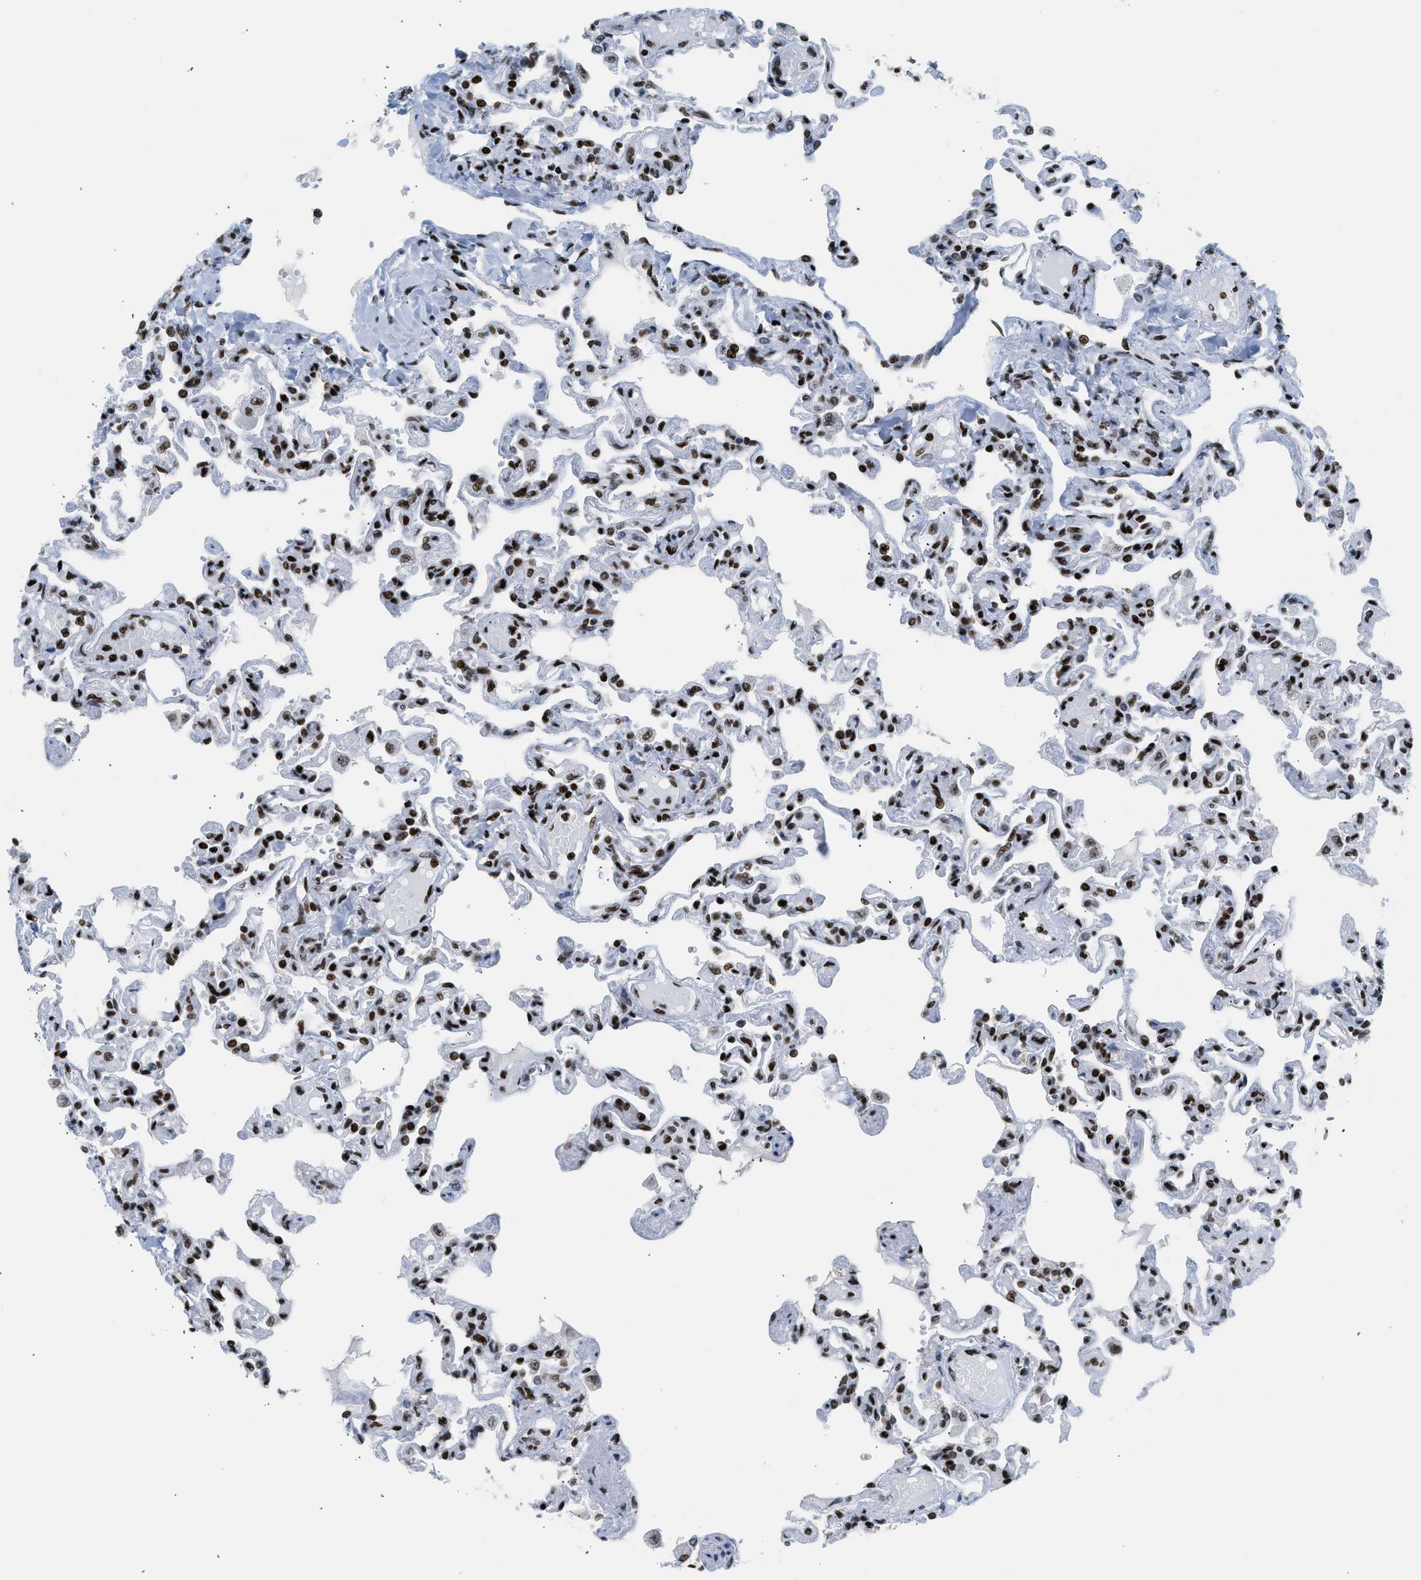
{"staining": {"intensity": "strong", "quantity": ">75%", "location": "nuclear"}, "tissue": "lung", "cell_type": "Alveolar cells", "image_type": "normal", "snomed": [{"axis": "morphology", "description": "Normal tissue, NOS"}, {"axis": "topography", "description": "Lung"}], "caption": "Immunohistochemical staining of benign lung reveals high levels of strong nuclear staining in approximately >75% of alveolar cells. Using DAB (brown) and hematoxylin (blue) stains, captured at high magnification using brightfield microscopy.", "gene": "PIF1", "patient": {"sex": "male", "age": 21}}